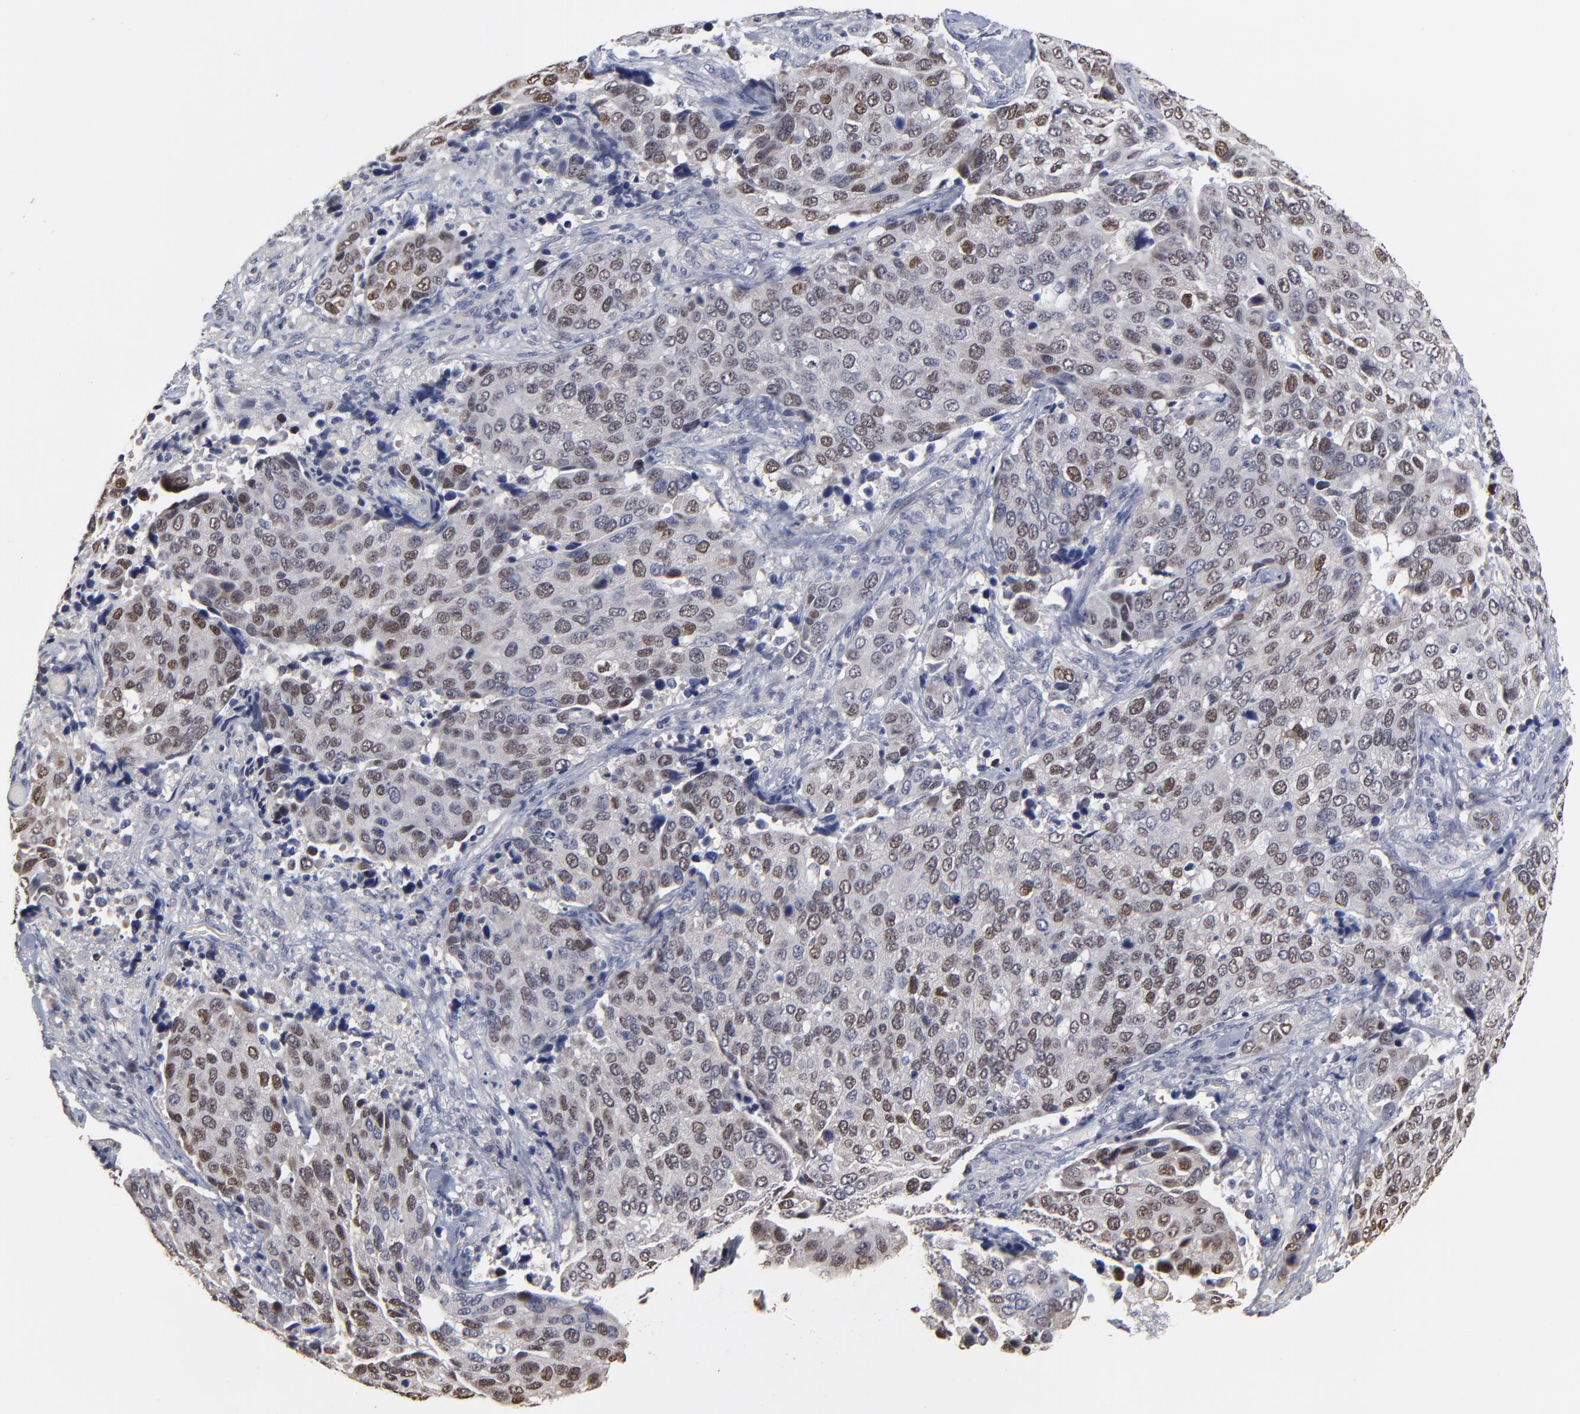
{"staining": {"intensity": "moderate", "quantity": "25%-75%", "location": "nuclear"}, "tissue": "cervical cancer", "cell_type": "Tumor cells", "image_type": "cancer", "snomed": [{"axis": "morphology", "description": "Squamous cell carcinoma, NOS"}, {"axis": "topography", "description": "Cervix"}], "caption": "Immunohistochemical staining of human cervical cancer (squamous cell carcinoma) shows medium levels of moderate nuclear protein expression in about 25%-75% of tumor cells.", "gene": "MAGEA10", "patient": {"sex": "female", "age": 54}}